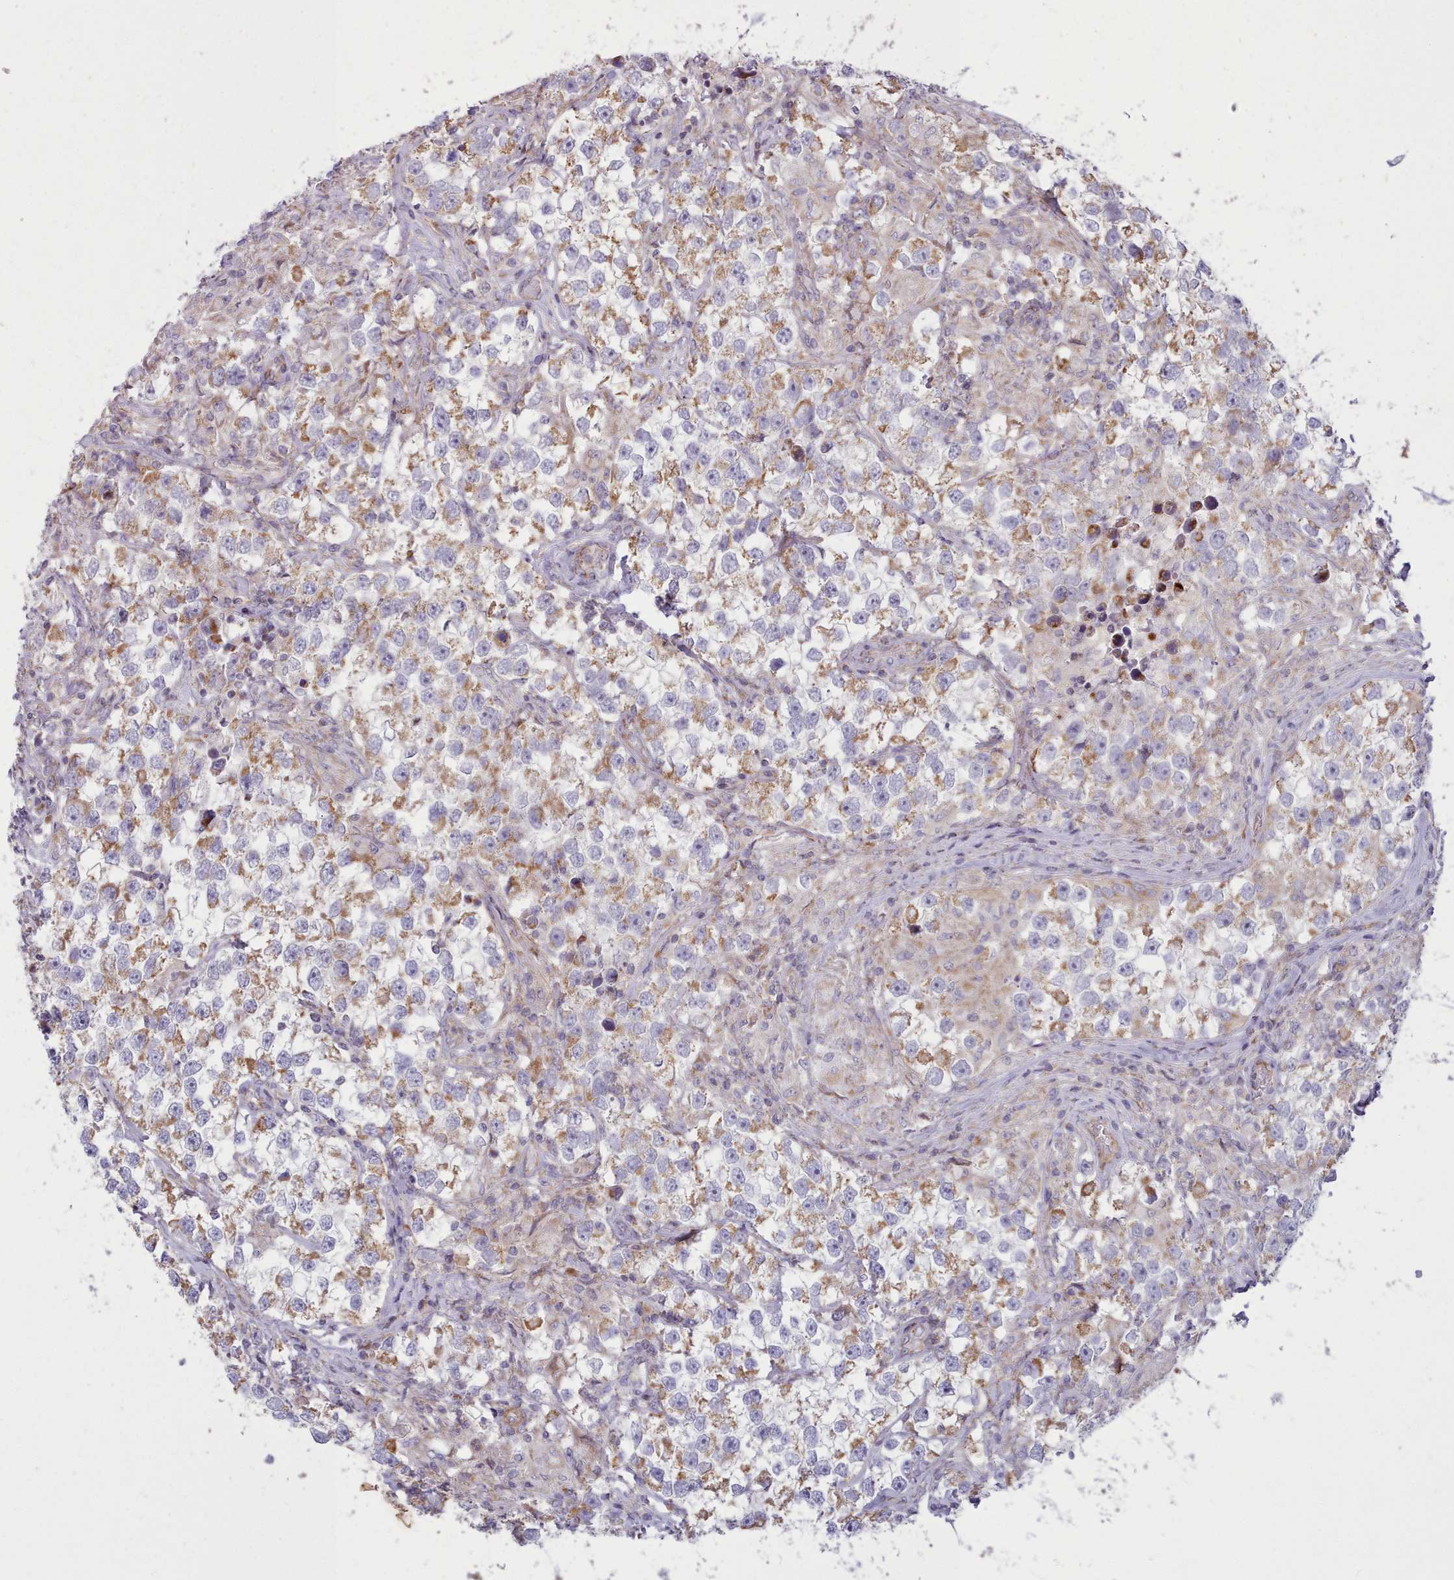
{"staining": {"intensity": "moderate", "quantity": "25%-75%", "location": "cytoplasmic/membranous"}, "tissue": "testis cancer", "cell_type": "Tumor cells", "image_type": "cancer", "snomed": [{"axis": "morphology", "description": "Seminoma, NOS"}, {"axis": "topography", "description": "Testis"}], "caption": "DAB (3,3'-diaminobenzidine) immunohistochemical staining of testis cancer (seminoma) shows moderate cytoplasmic/membranous protein positivity in about 25%-75% of tumor cells.", "gene": "MRPL21", "patient": {"sex": "male", "age": 46}}